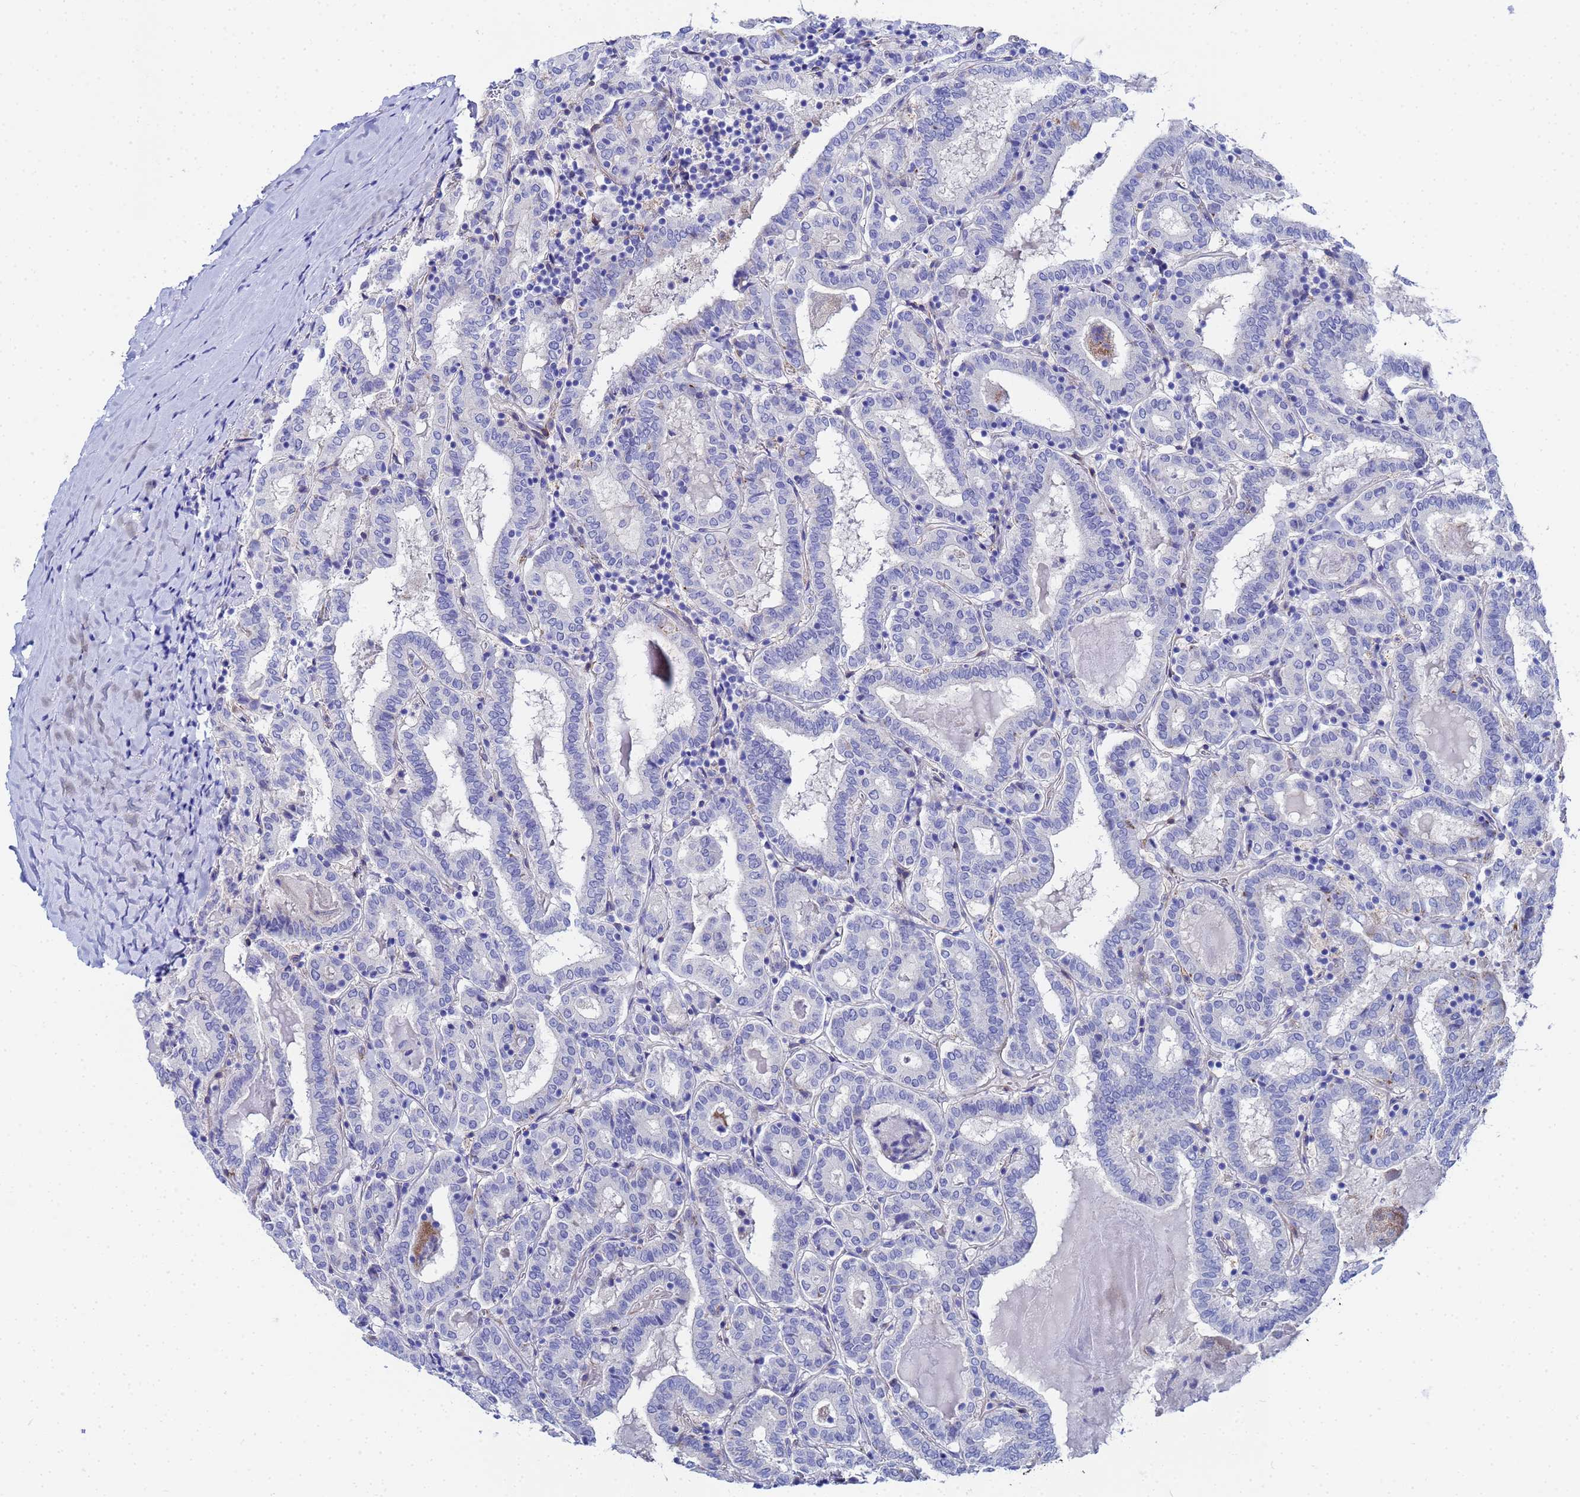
{"staining": {"intensity": "negative", "quantity": "none", "location": "none"}, "tissue": "thyroid cancer", "cell_type": "Tumor cells", "image_type": "cancer", "snomed": [{"axis": "morphology", "description": "Papillary adenocarcinoma, NOS"}, {"axis": "topography", "description": "Thyroid gland"}], "caption": "An image of thyroid cancer (papillary adenocarcinoma) stained for a protein exhibits no brown staining in tumor cells.", "gene": "ZNF26", "patient": {"sex": "female", "age": 72}}